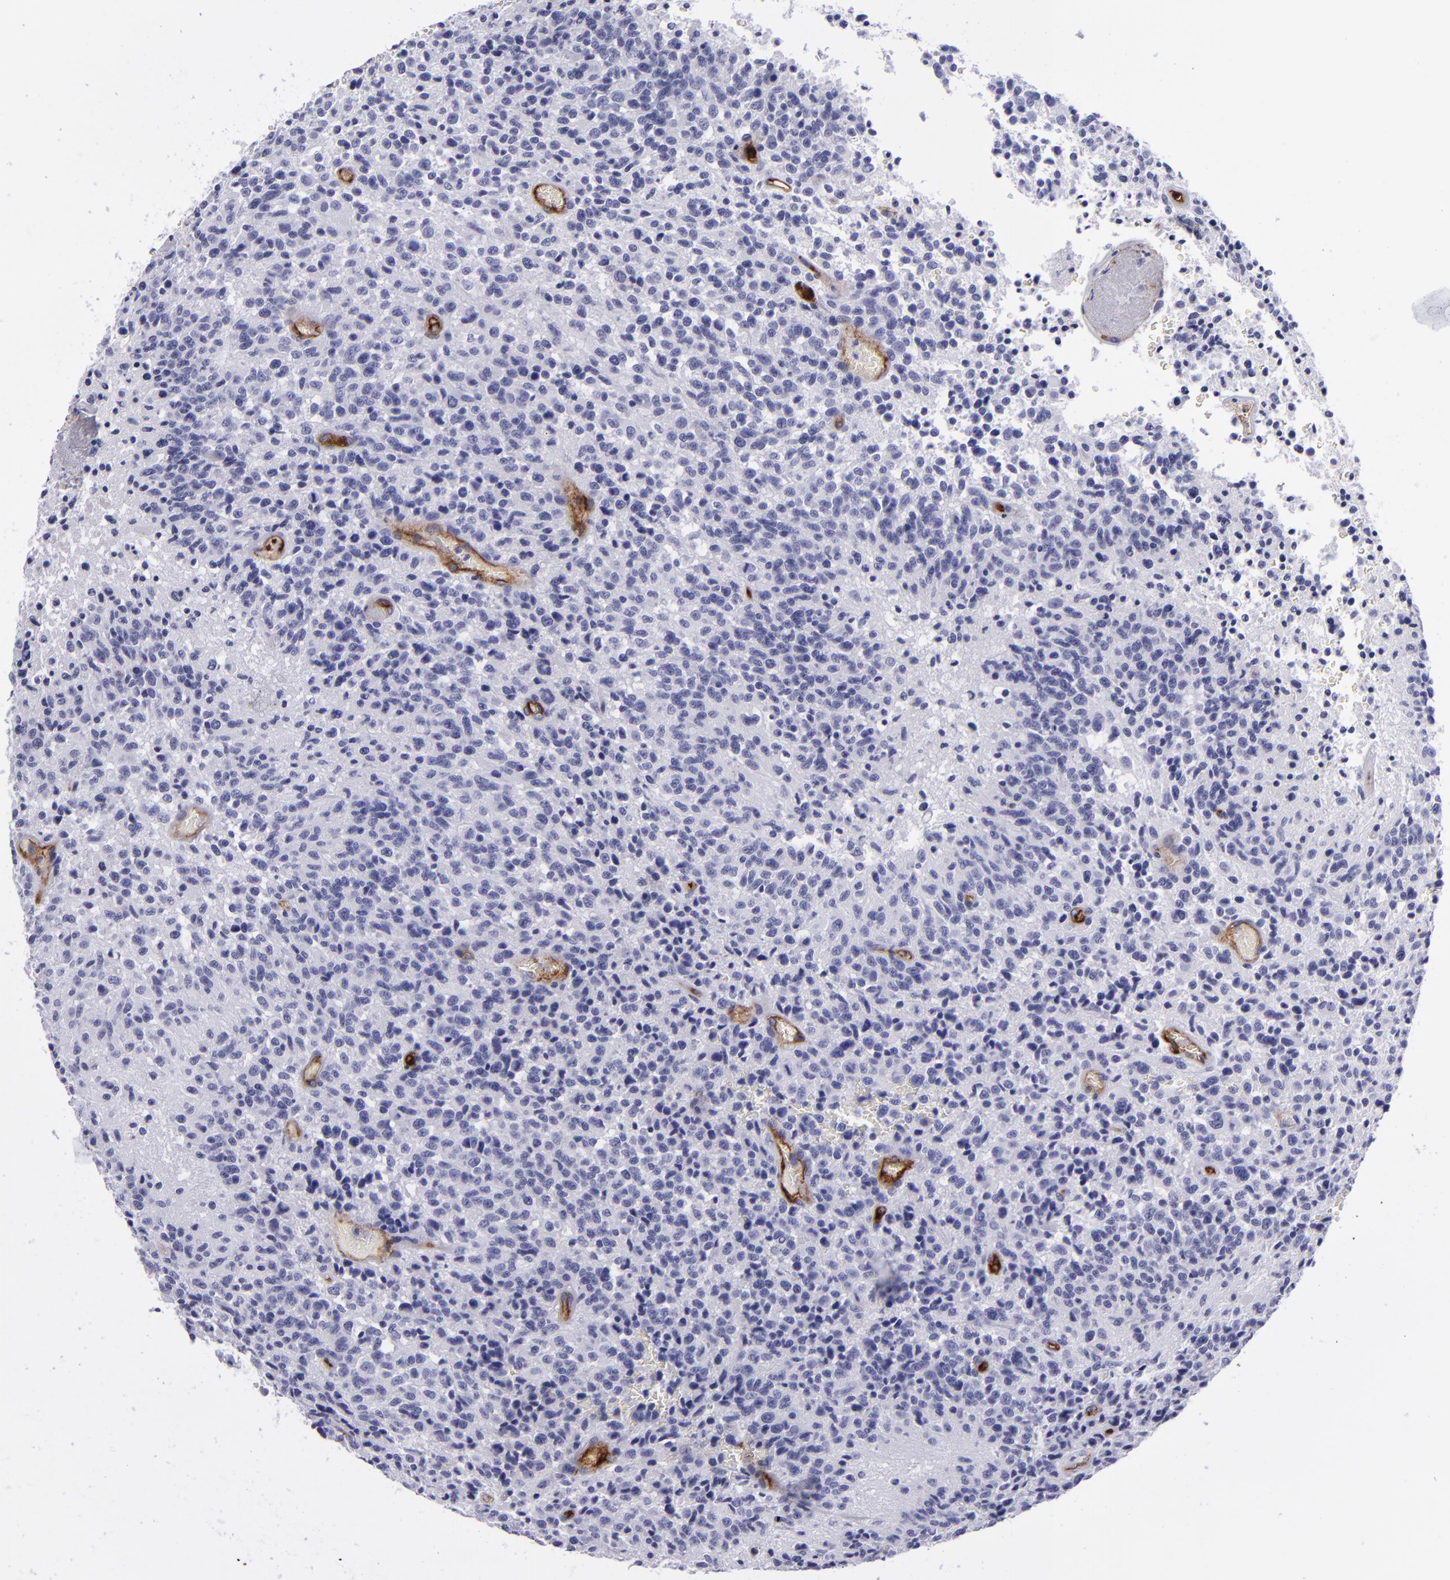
{"staining": {"intensity": "negative", "quantity": "none", "location": "none"}, "tissue": "glioma", "cell_type": "Tumor cells", "image_type": "cancer", "snomed": [{"axis": "morphology", "description": "Glioma, malignant, High grade"}, {"axis": "topography", "description": "Brain"}], "caption": "A photomicrograph of glioma stained for a protein shows no brown staining in tumor cells.", "gene": "ACE", "patient": {"sex": "male", "age": 36}}